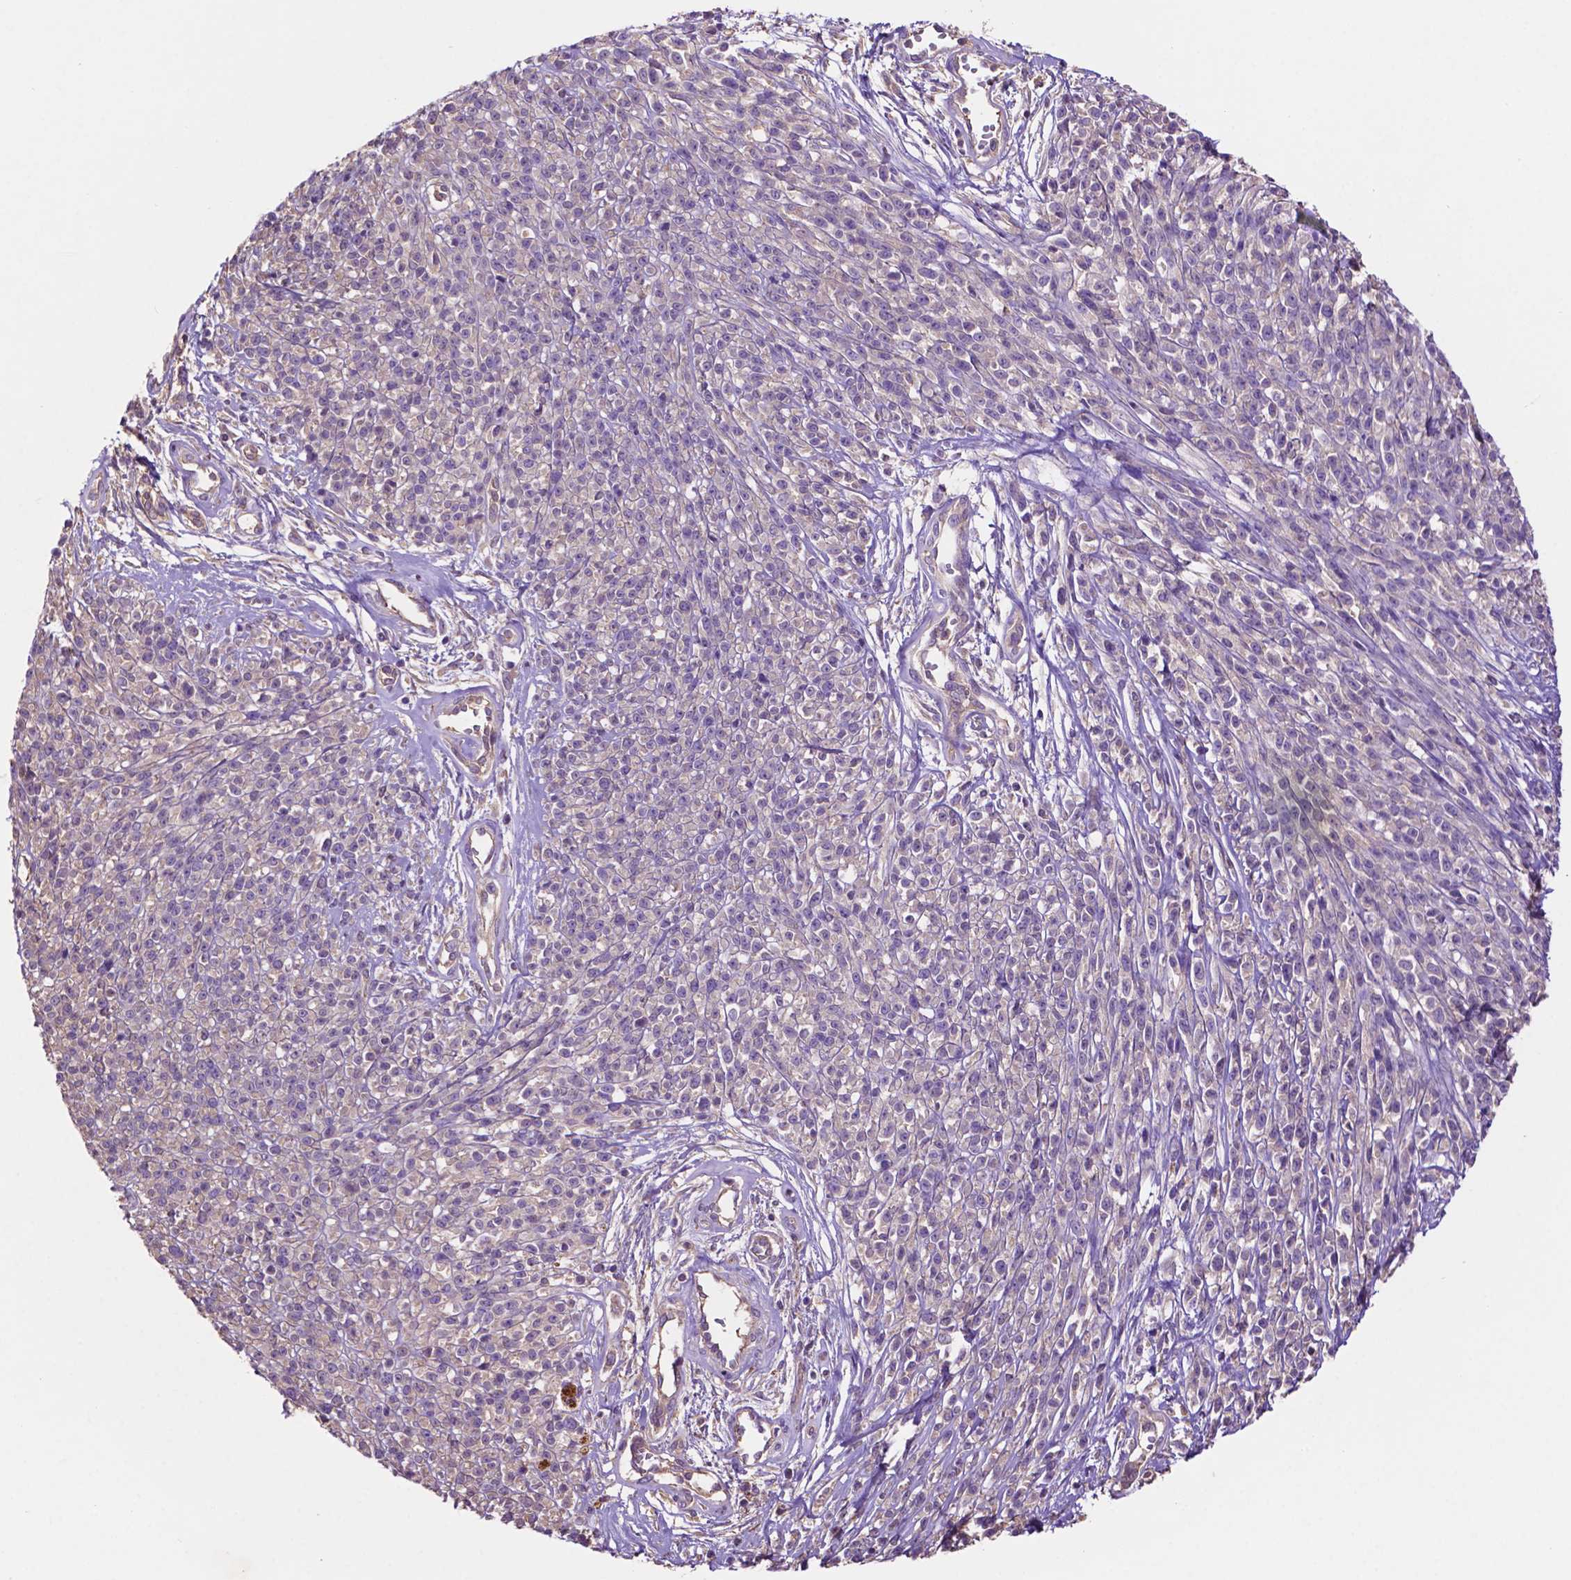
{"staining": {"intensity": "negative", "quantity": "none", "location": "none"}, "tissue": "melanoma", "cell_type": "Tumor cells", "image_type": "cancer", "snomed": [{"axis": "morphology", "description": "Malignant melanoma, NOS"}, {"axis": "topography", "description": "Skin"}, {"axis": "topography", "description": "Skin of trunk"}], "caption": "Malignant melanoma was stained to show a protein in brown. There is no significant expression in tumor cells.", "gene": "GDPD5", "patient": {"sex": "male", "age": 74}}